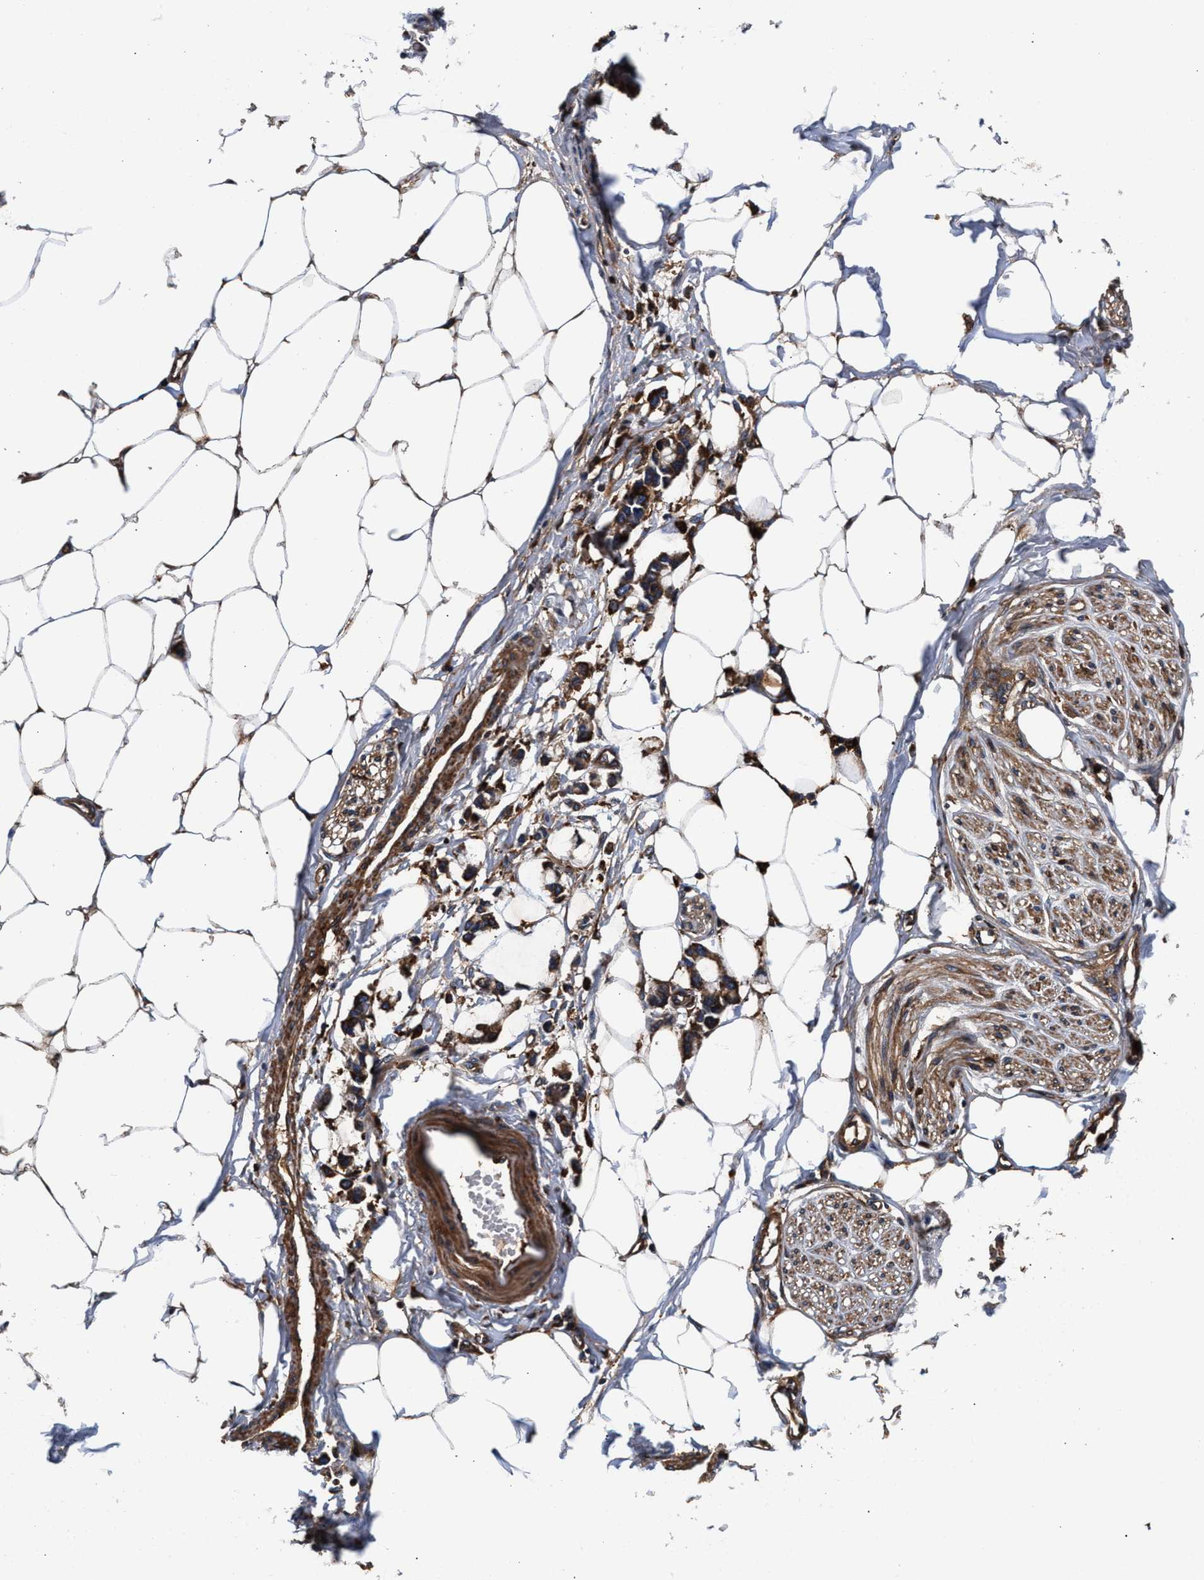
{"staining": {"intensity": "moderate", "quantity": ">75%", "location": "cytoplasmic/membranous"}, "tissue": "adipose tissue", "cell_type": "Adipocytes", "image_type": "normal", "snomed": [{"axis": "morphology", "description": "Normal tissue, NOS"}, {"axis": "morphology", "description": "Adenocarcinoma, NOS"}, {"axis": "topography", "description": "Colon"}, {"axis": "topography", "description": "Peripheral nerve tissue"}], "caption": "Brown immunohistochemical staining in normal adipose tissue reveals moderate cytoplasmic/membranous staining in approximately >75% of adipocytes.", "gene": "ENSG00000286112", "patient": {"sex": "male", "age": 14}}